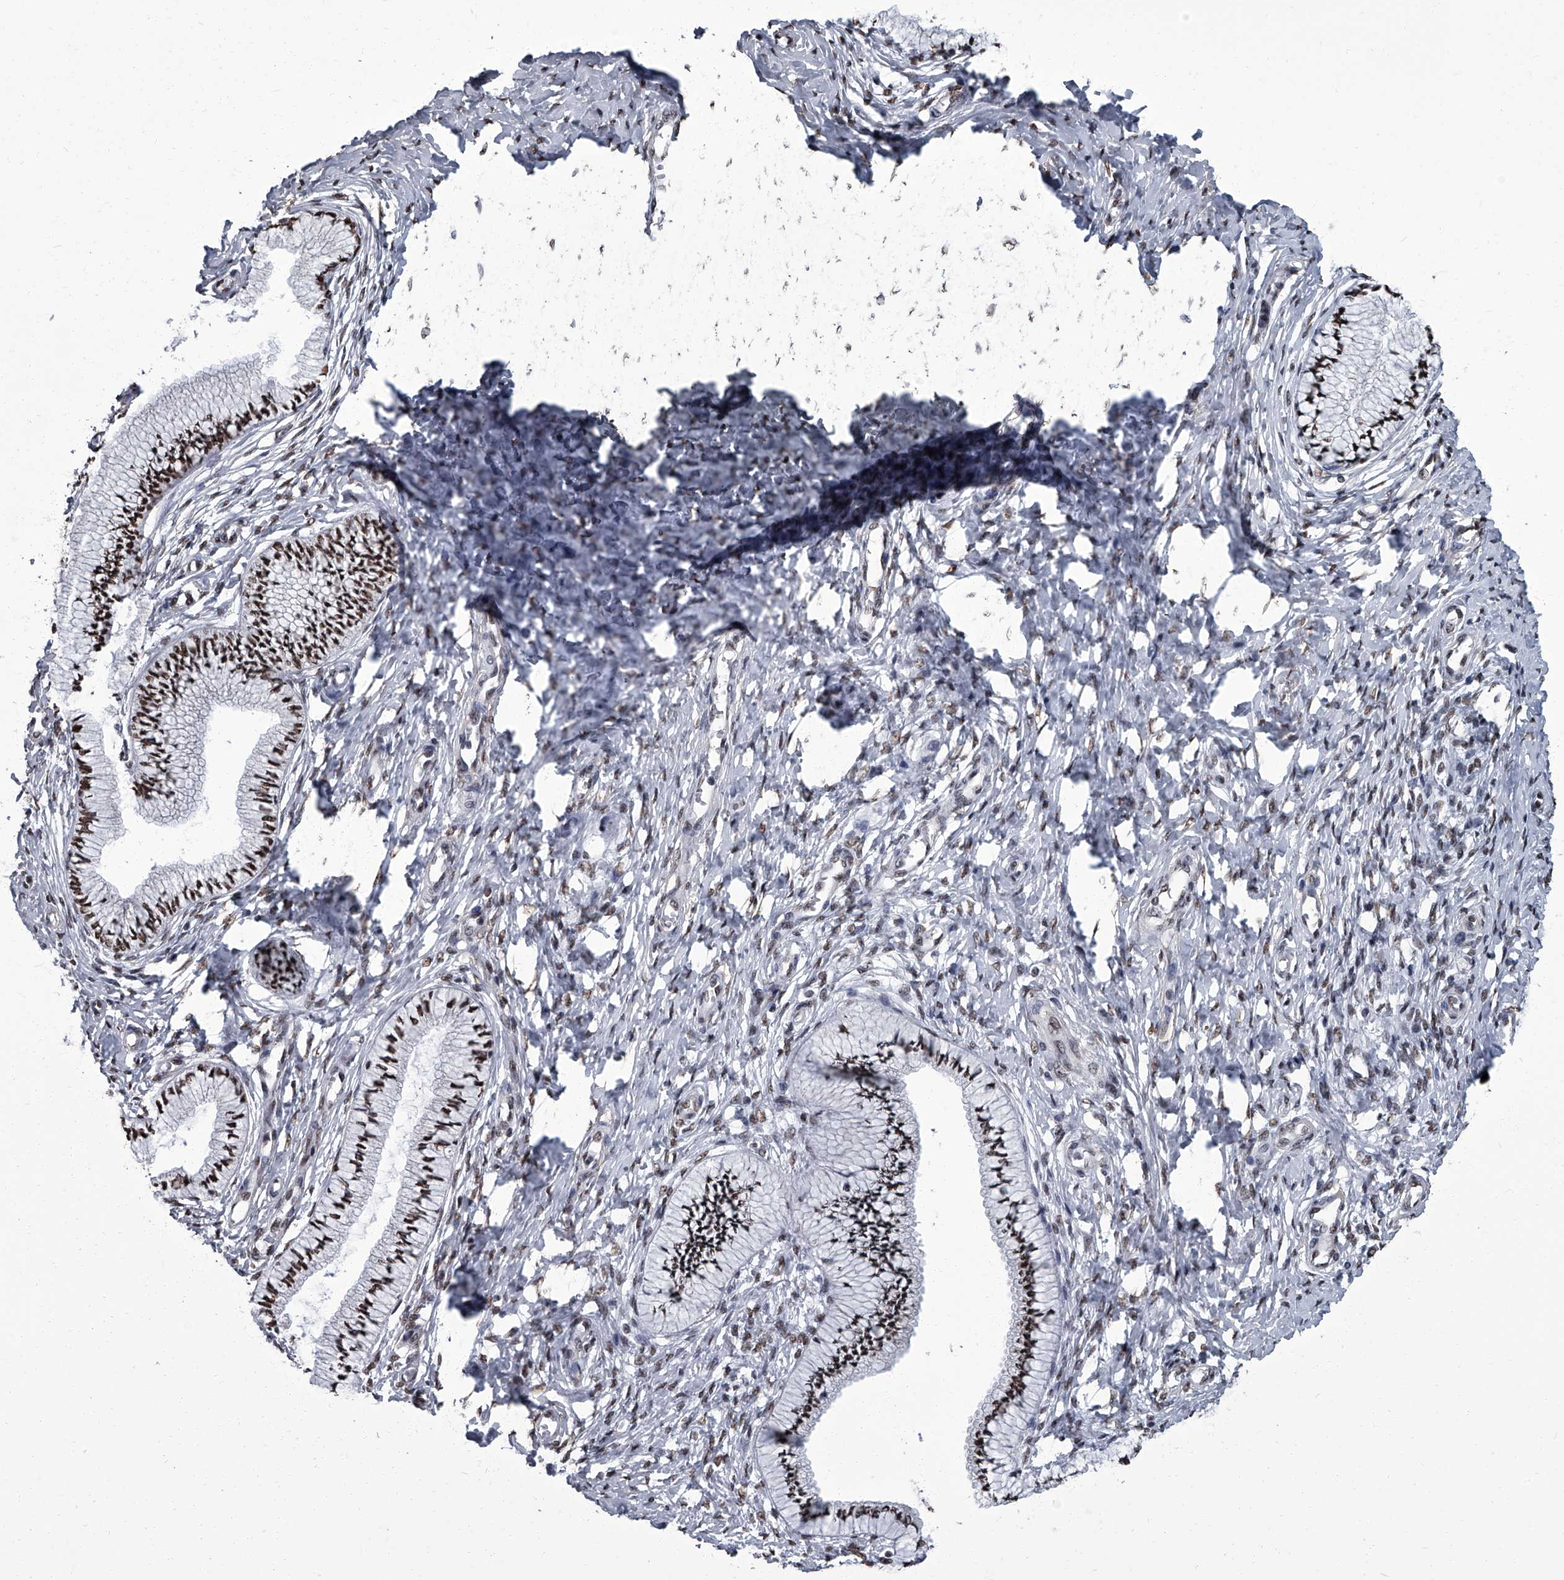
{"staining": {"intensity": "strong", "quantity": ">75%", "location": "nuclear"}, "tissue": "cervix", "cell_type": "Glandular cells", "image_type": "normal", "snomed": [{"axis": "morphology", "description": "Normal tissue, NOS"}, {"axis": "topography", "description": "Cervix"}], "caption": "Immunohistochemistry (IHC) (DAB (3,3'-diaminobenzidine)) staining of benign cervix demonstrates strong nuclear protein positivity in about >75% of glandular cells. (Brightfield microscopy of DAB IHC at high magnification).", "gene": "ZNF518B", "patient": {"sex": "female", "age": 36}}